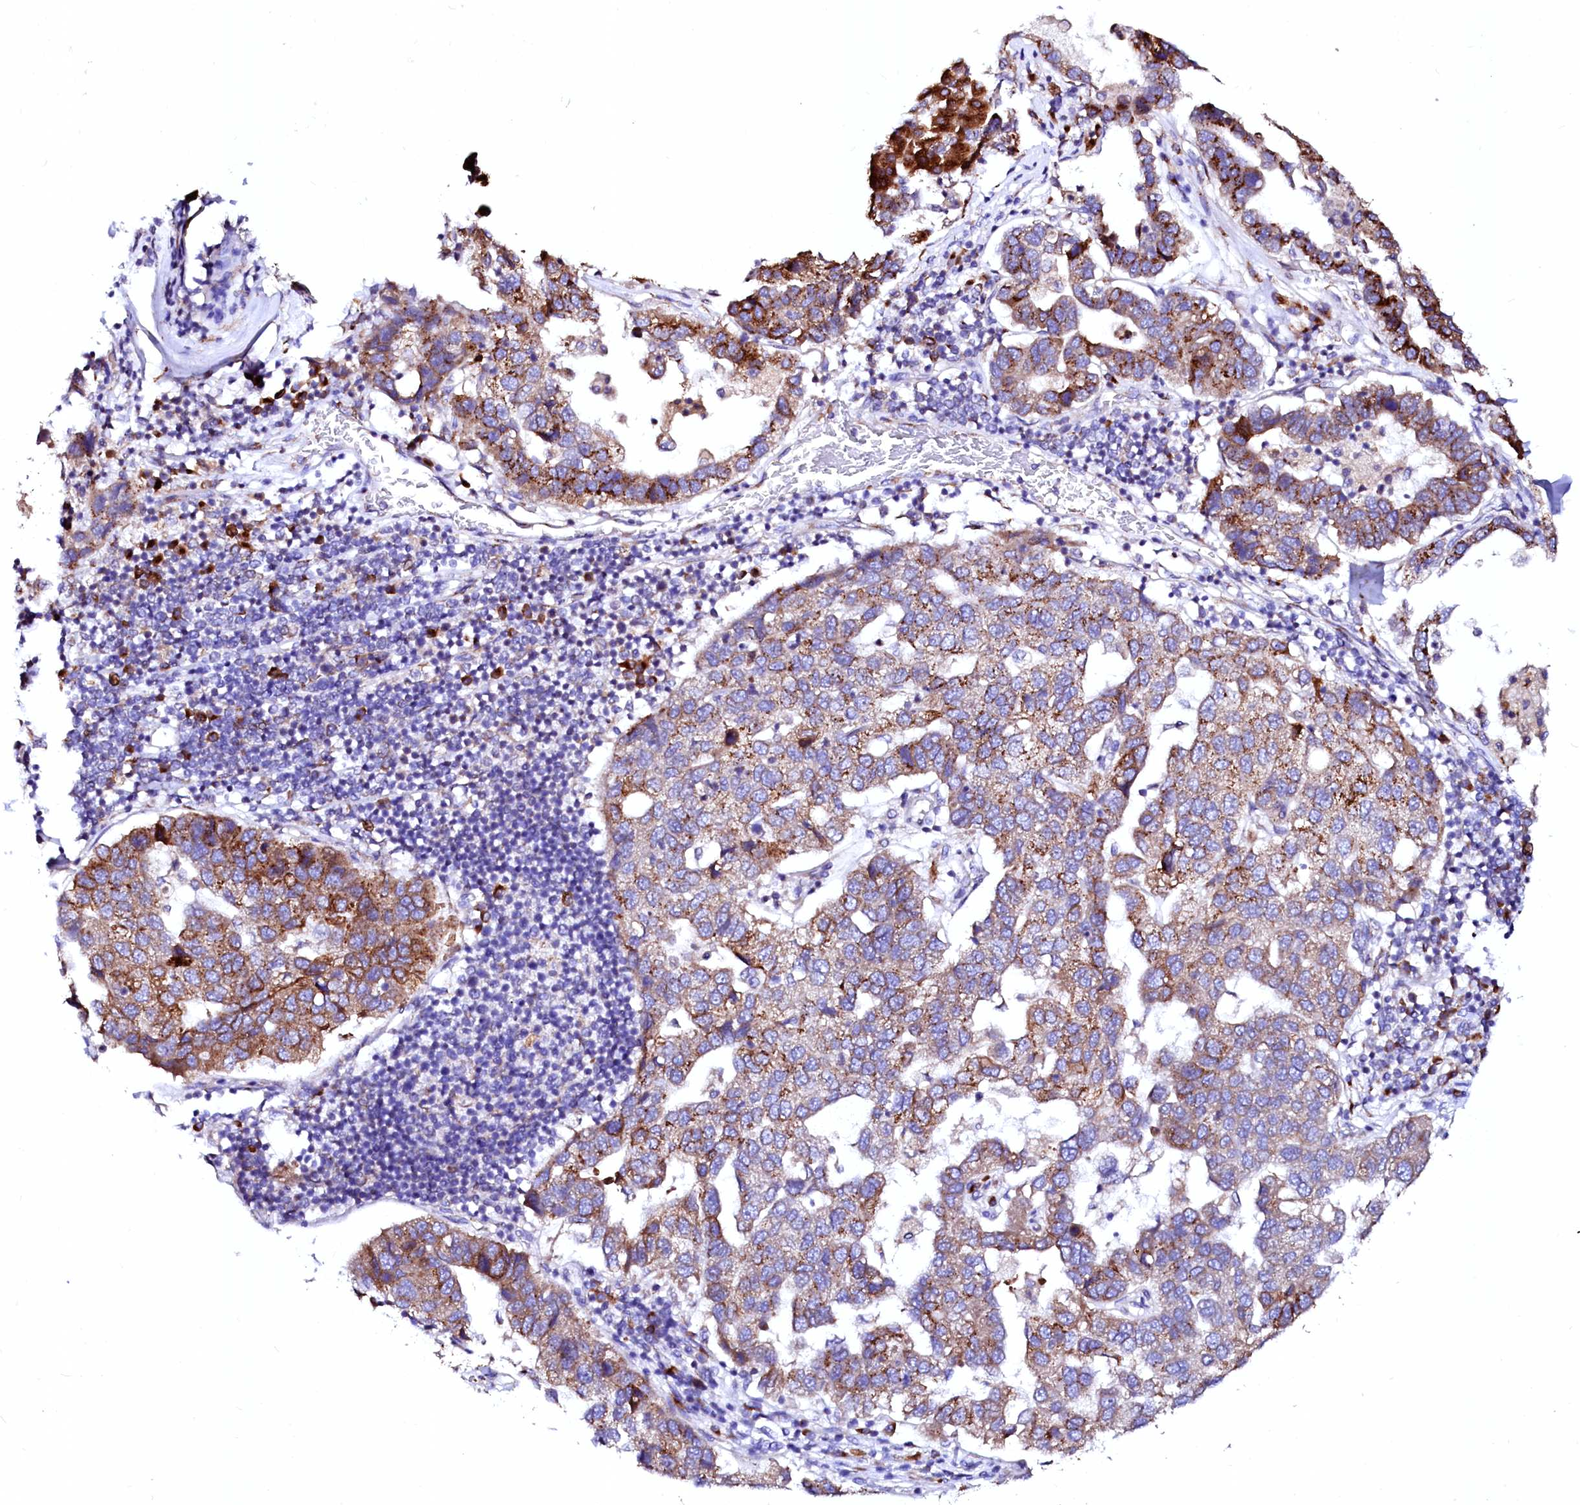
{"staining": {"intensity": "moderate", "quantity": "25%-75%", "location": "cytoplasmic/membranous"}, "tissue": "pancreatic cancer", "cell_type": "Tumor cells", "image_type": "cancer", "snomed": [{"axis": "morphology", "description": "Adenocarcinoma, NOS"}, {"axis": "topography", "description": "Pancreas"}], "caption": "Human adenocarcinoma (pancreatic) stained for a protein (brown) displays moderate cytoplasmic/membranous positive positivity in about 25%-75% of tumor cells.", "gene": "LMAN1", "patient": {"sex": "female", "age": 61}}